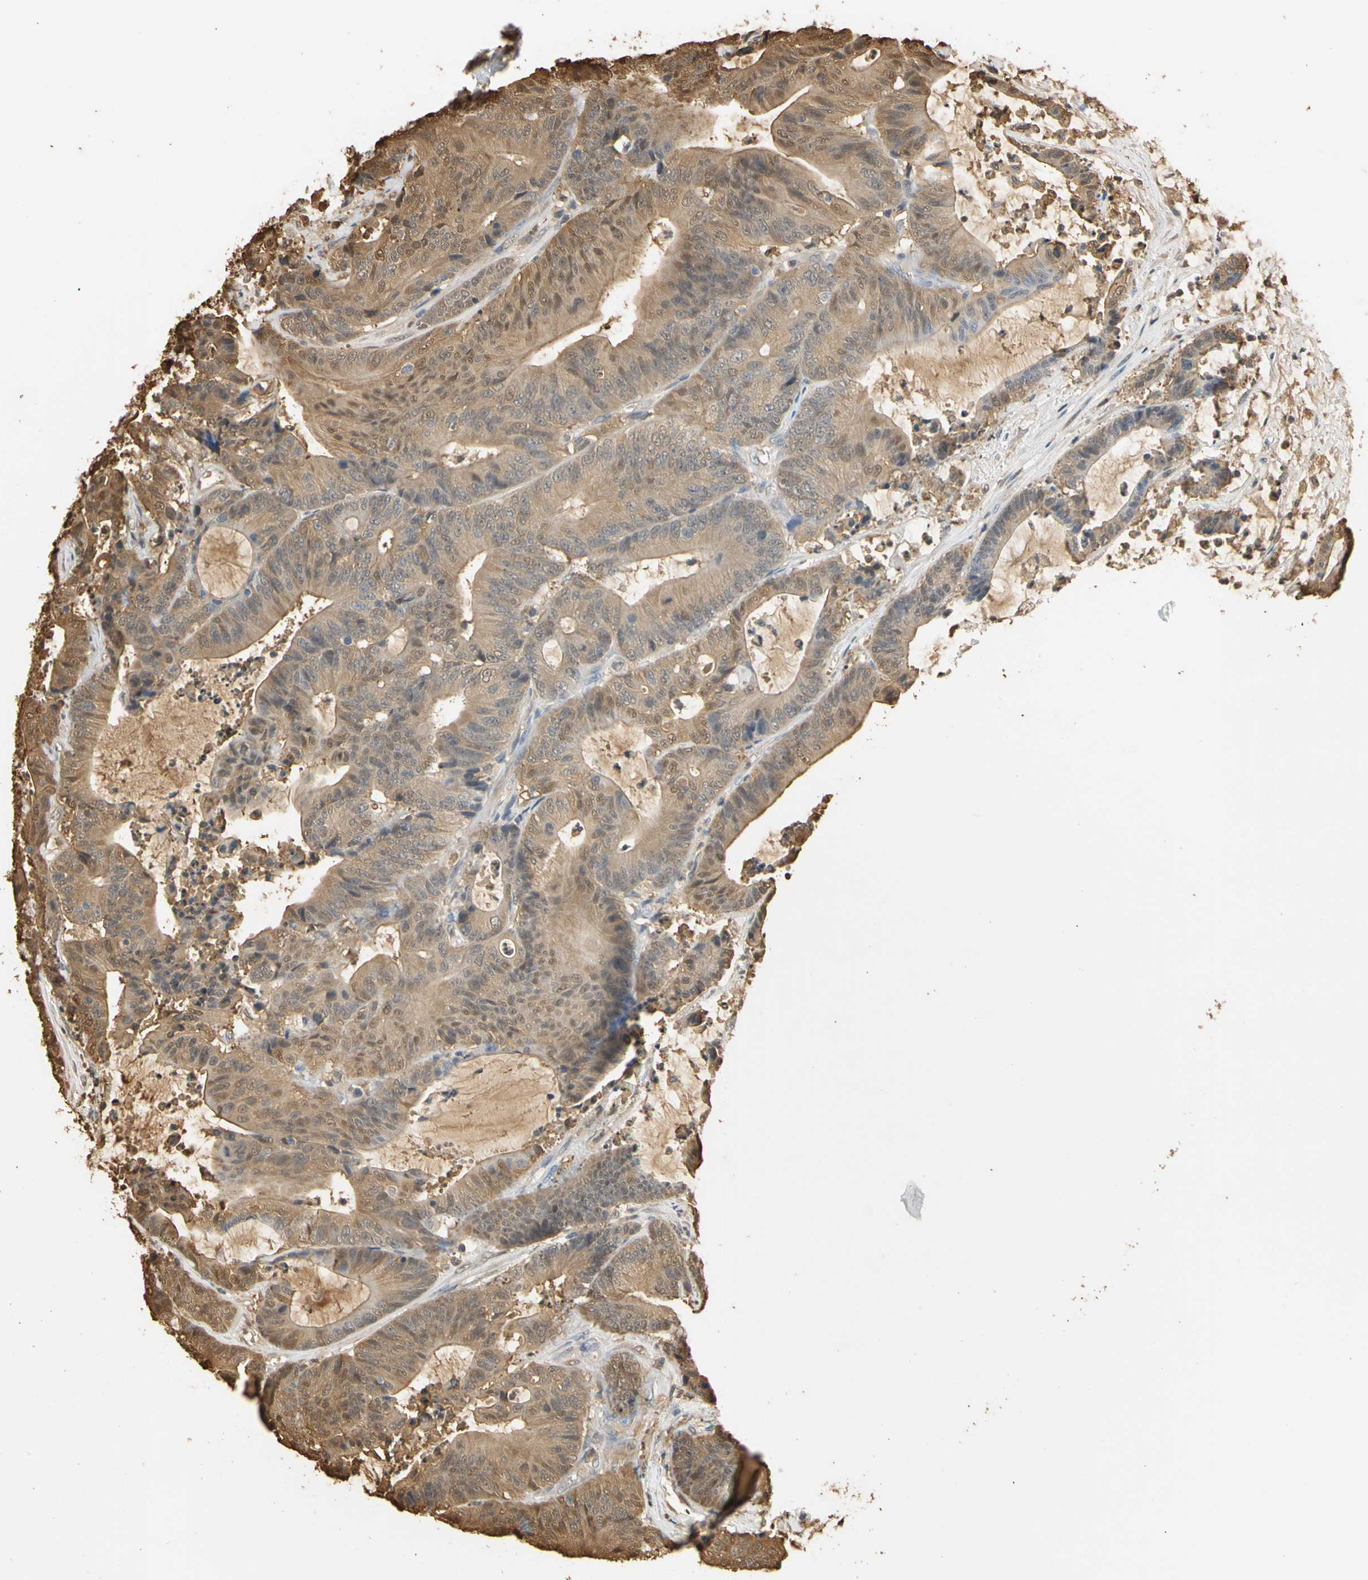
{"staining": {"intensity": "moderate", "quantity": ">75%", "location": "cytoplasmic/membranous,nuclear"}, "tissue": "colorectal cancer", "cell_type": "Tumor cells", "image_type": "cancer", "snomed": [{"axis": "morphology", "description": "Adenocarcinoma, NOS"}, {"axis": "topography", "description": "Colon"}], "caption": "An image of human colorectal adenocarcinoma stained for a protein demonstrates moderate cytoplasmic/membranous and nuclear brown staining in tumor cells.", "gene": "S100A6", "patient": {"sex": "female", "age": 84}}